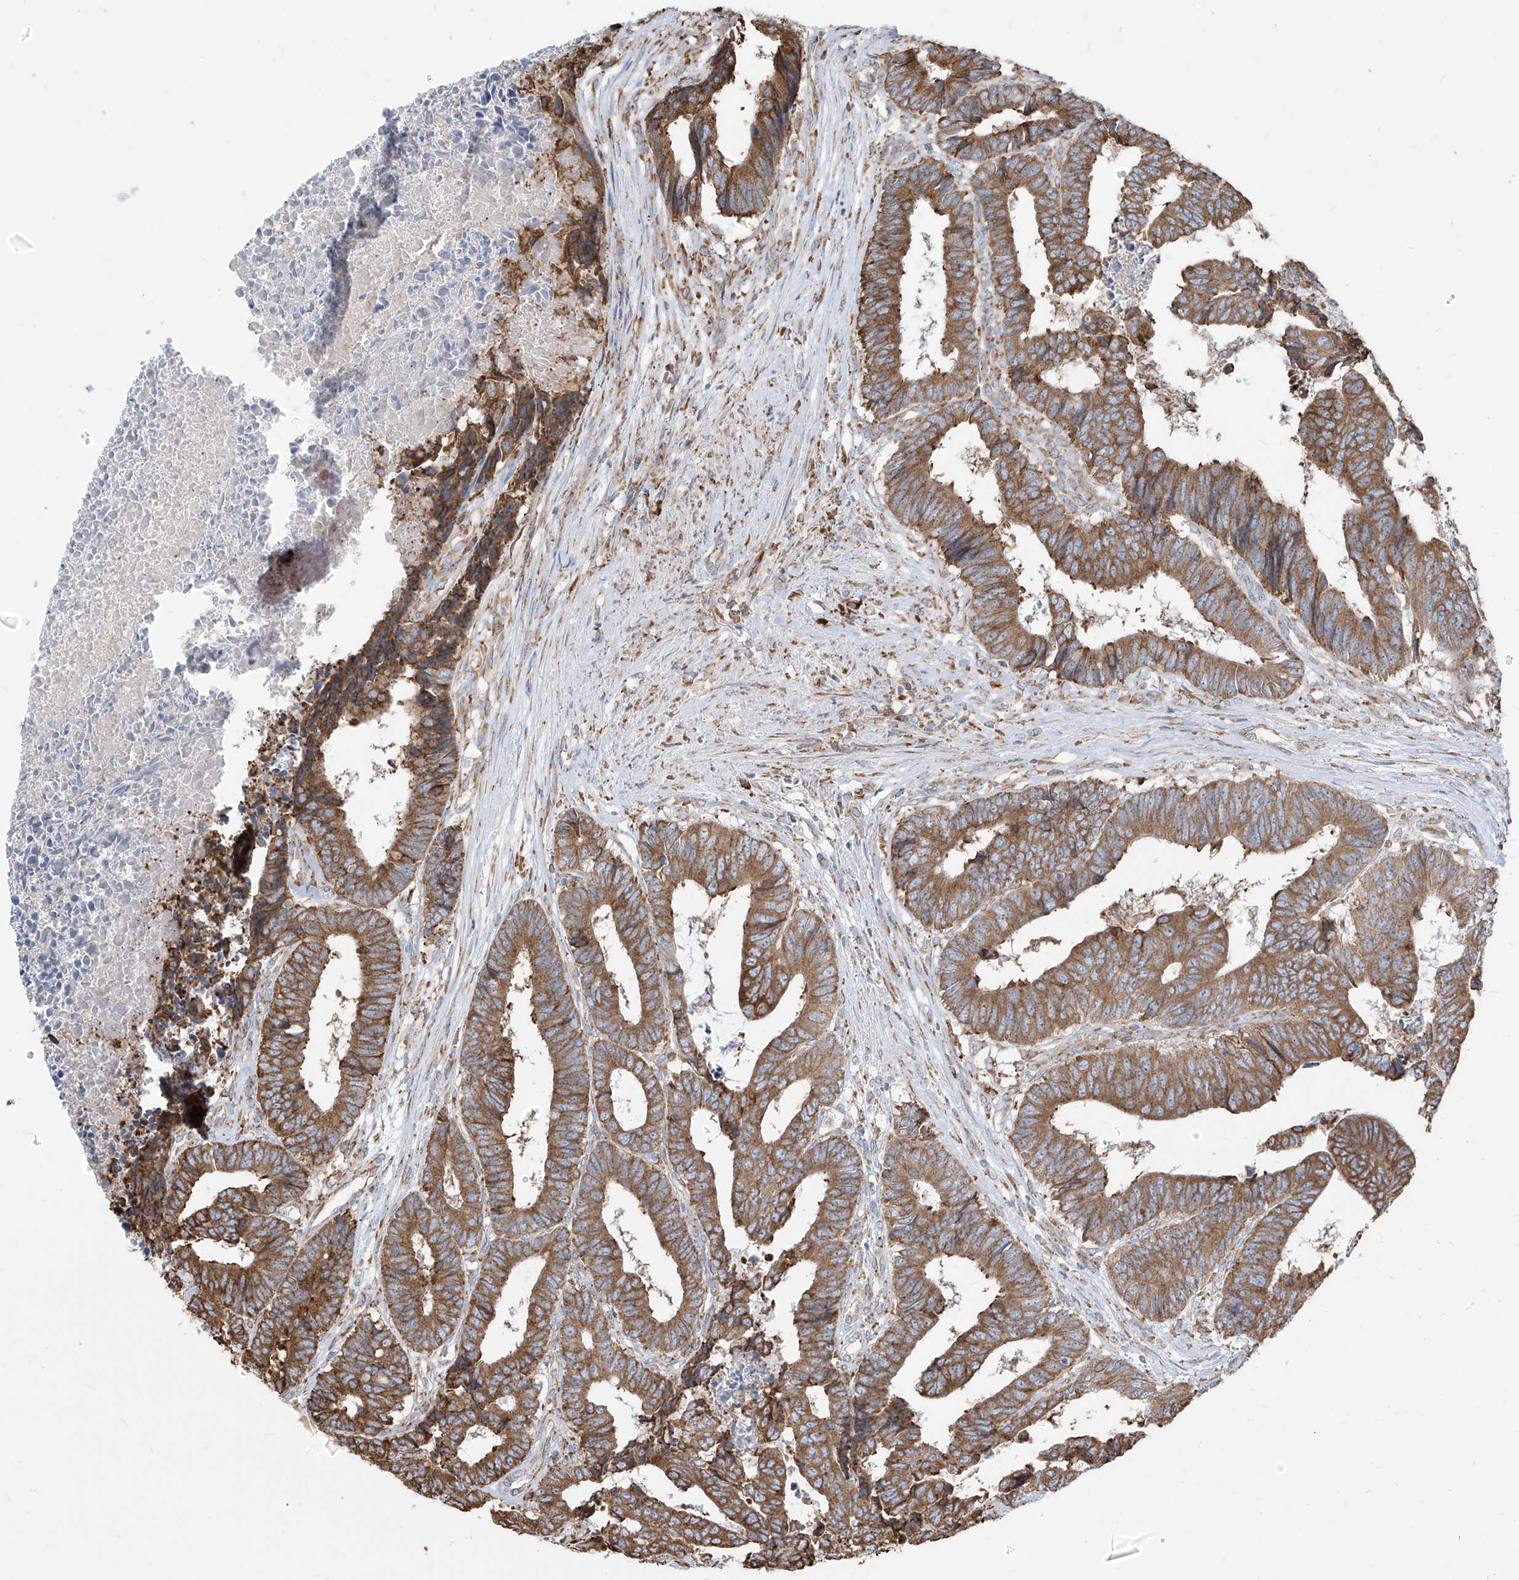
{"staining": {"intensity": "moderate", "quantity": ">75%", "location": "cytoplasmic/membranous"}, "tissue": "colorectal cancer", "cell_type": "Tumor cells", "image_type": "cancer", "snomed": [{"axis": "morphology", "description": "Adenocarcinoma, NOS"}, {"axis": "topography", "description": "Rectum"}], "caption": "Brown immunohistochemical staining in human colorectal cancer displays moderate cytoplasmic/membranous staining in about >75% of tumor cells.", "gene": "PDIA6", "patient": {"sex": "male", "age": 84}}